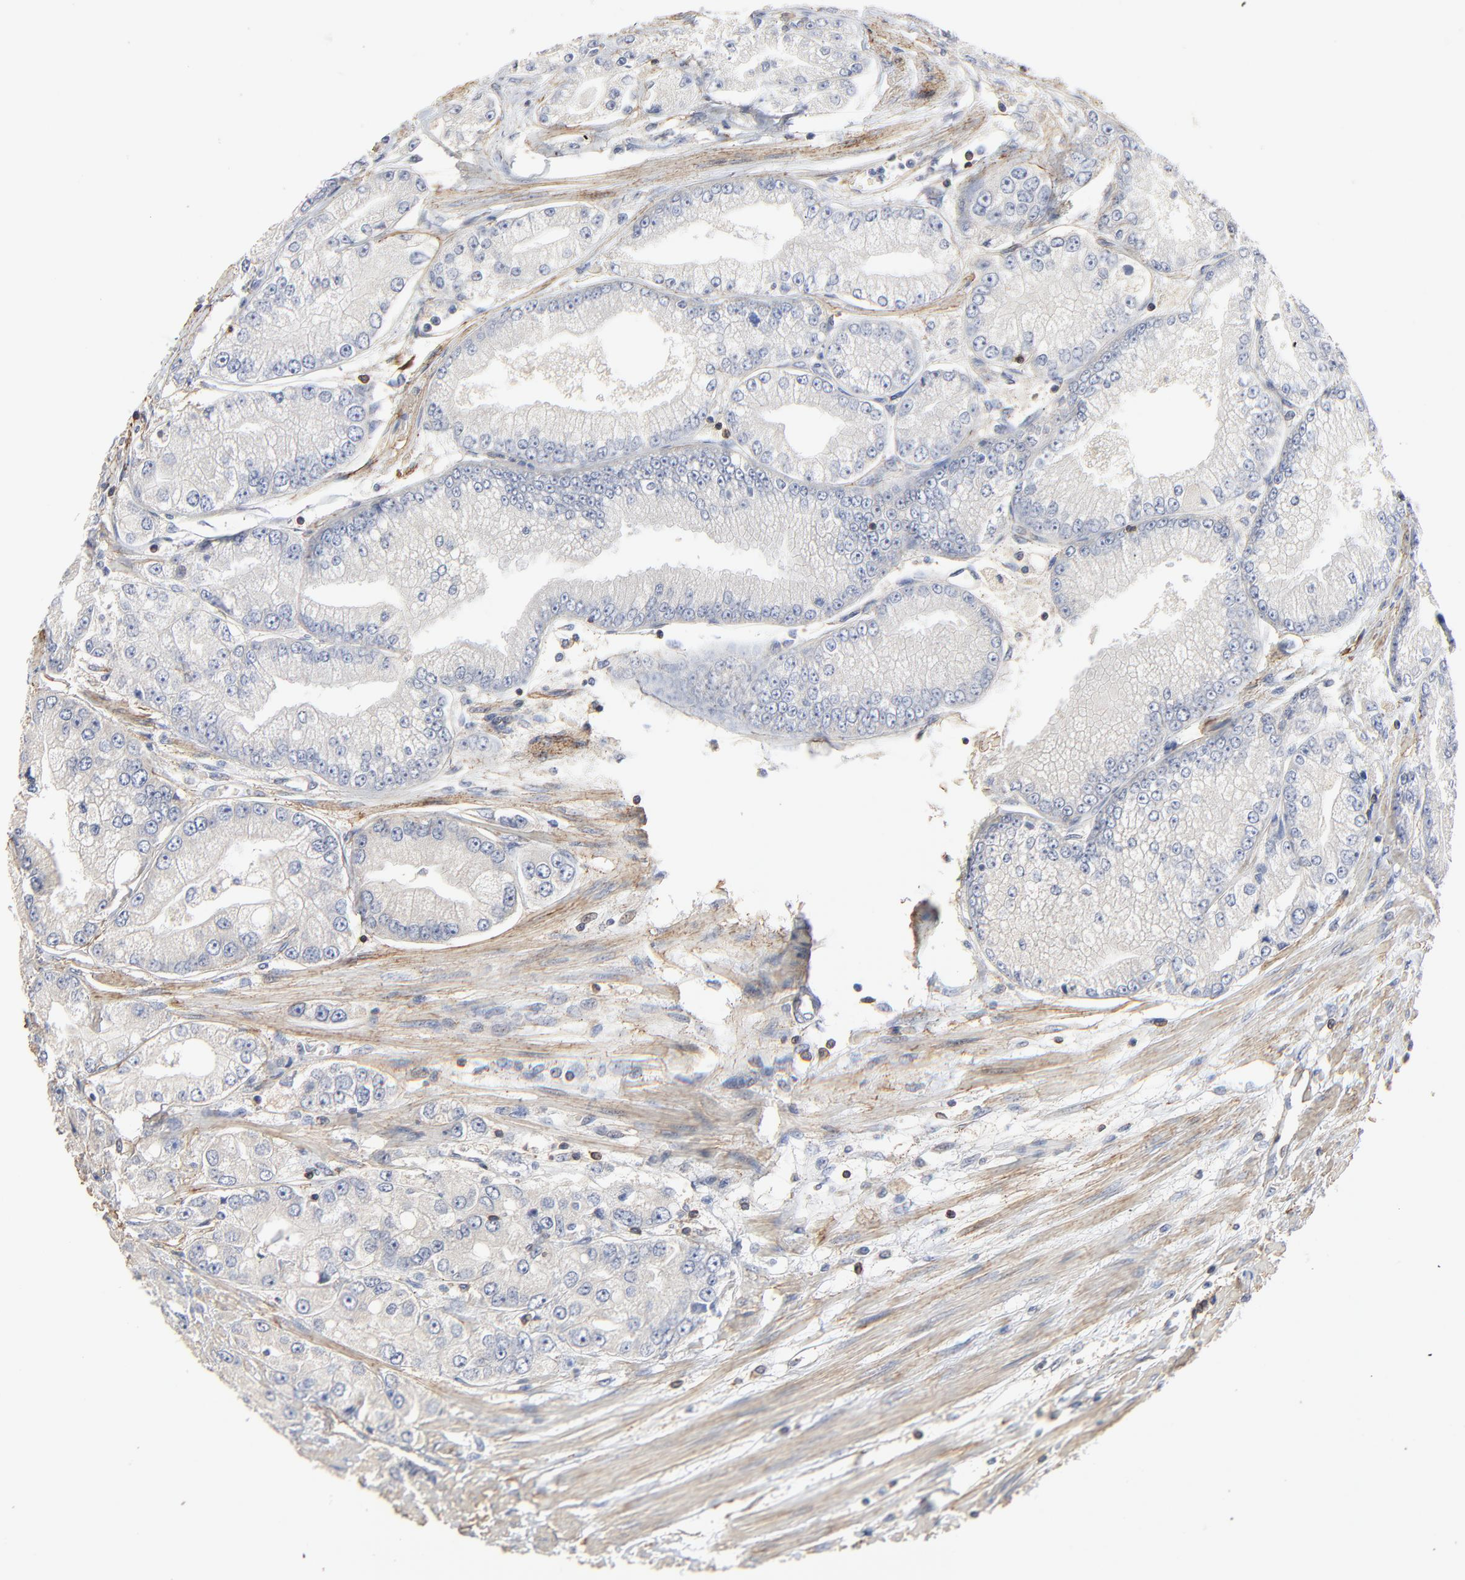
{"staining": {"intensity": "weak", "quantity": "<25%", "location": "cytoplasmic/membranous"}, "tissue": "prostate cancer", "cell_type": "Tumor cells", "image_type": "cancer", "snomed": [{"axis": "morphology", "description": "Adenocarcinoma, Medium grade"}, {"axis": "topography", "description": "Prostate"}], "caption": "A high-resolution photomicrograph shows immunohistochemistry (IHC) staining of prostate cancer (medium-grade adenocarcinoma), which demonstrates no significant positivity in tumor cells.", "gene": "SKAP1", "patient": {"sex": "male", "age": 72}}